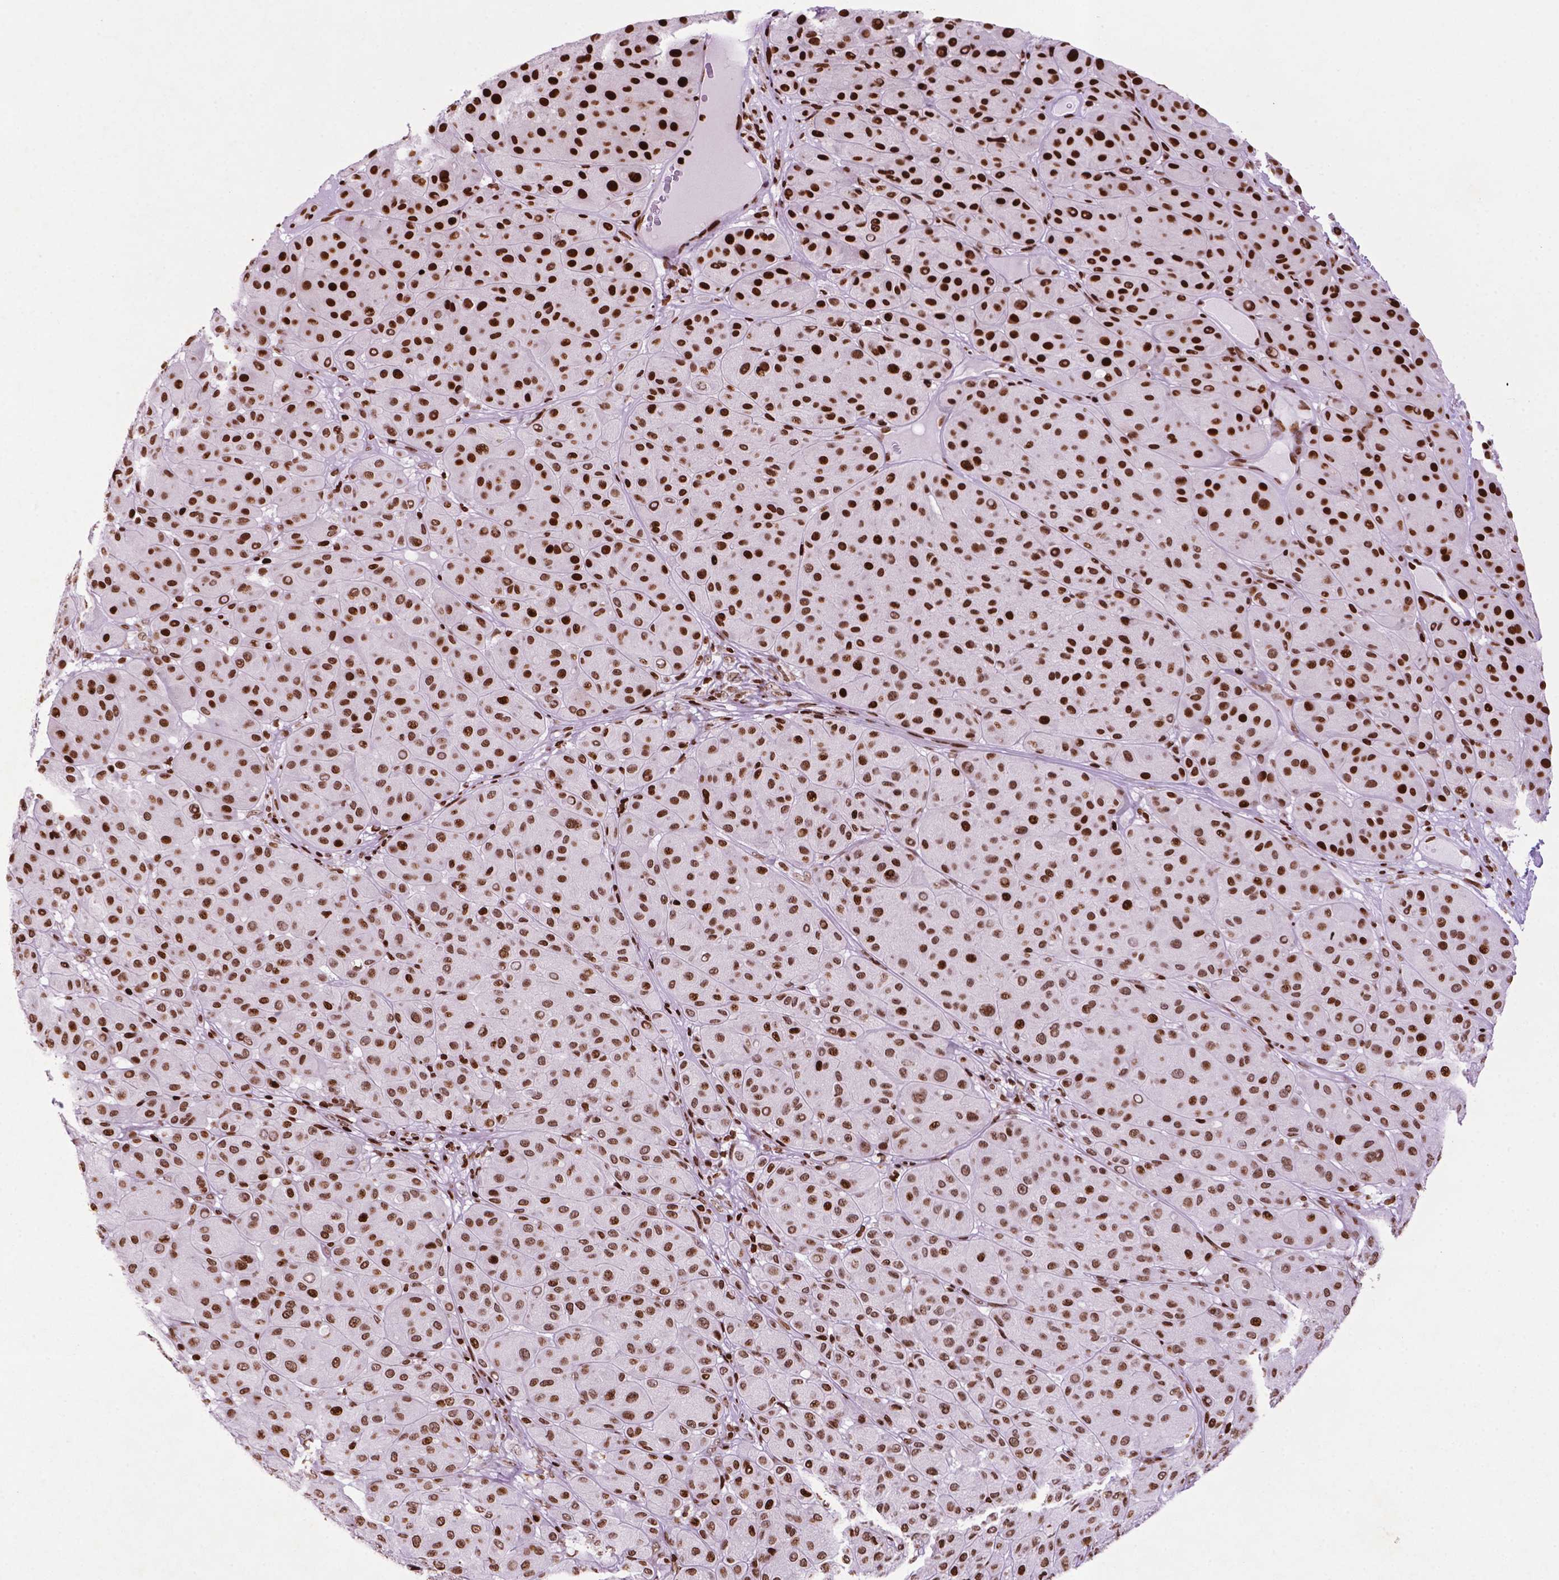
{"staining": {"intensity": "strong", "quantity": ">75%", "location": "nuclear"}, "tissue": "melanoma", "cell_type": "Tumor cells", "image_type": "cancer", "snomed": [{"axis": "morphology", "description": "Malignant melanoma, Metastatic site"}, {"axis": "topography", "description": "Smooth muscle"}], "caption": "Protein expression analysis of human malignant melanoma (metastatic site) reveals strong nuclear positivity in approximately >75% of tumor cells. The protein of interest is shown in brown color, while the nuclei are stained blue.", "gene": "TMEM250", "patient": {"sex": "male", "age": 41}}